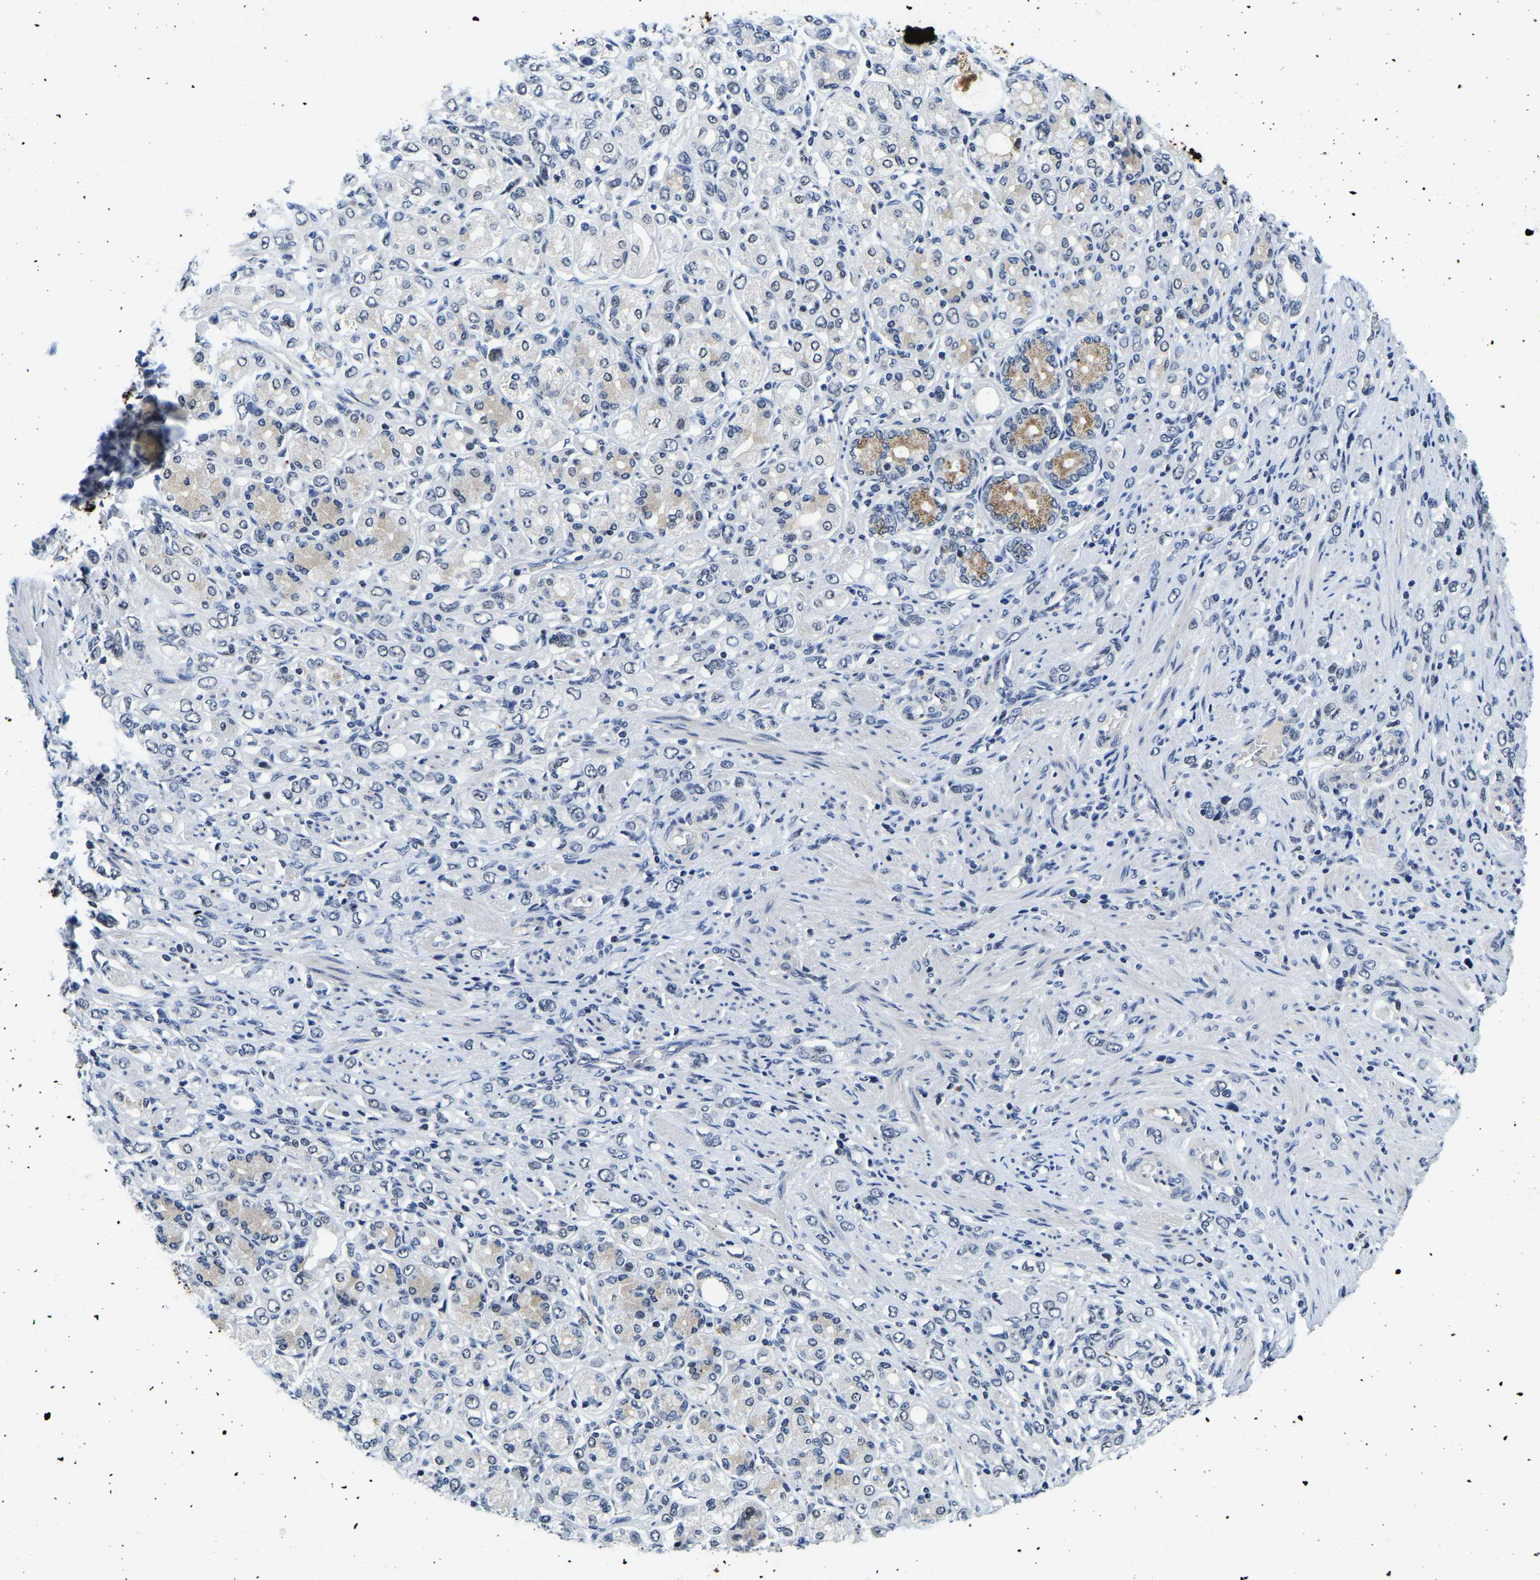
{"staining": {"intensity": "negative", "quantity": "none", "location": "none"}, "tissue": "stomach cancer", "cell_type": "Tumor cells", "image_type": "cancer", "snomed": [{"axis": "morphology", "description": "Adenocarcinoma, NOS"}, {"axis": "topography", "description": "Stomach"}], "caption": "Stomach cancer (adenocarcinoma) was stained to show a protein in brown. There is no significant positivity in tumor cells.", "gene": "POLDIP3", "patient": {"sex": "female", "age": 65}}